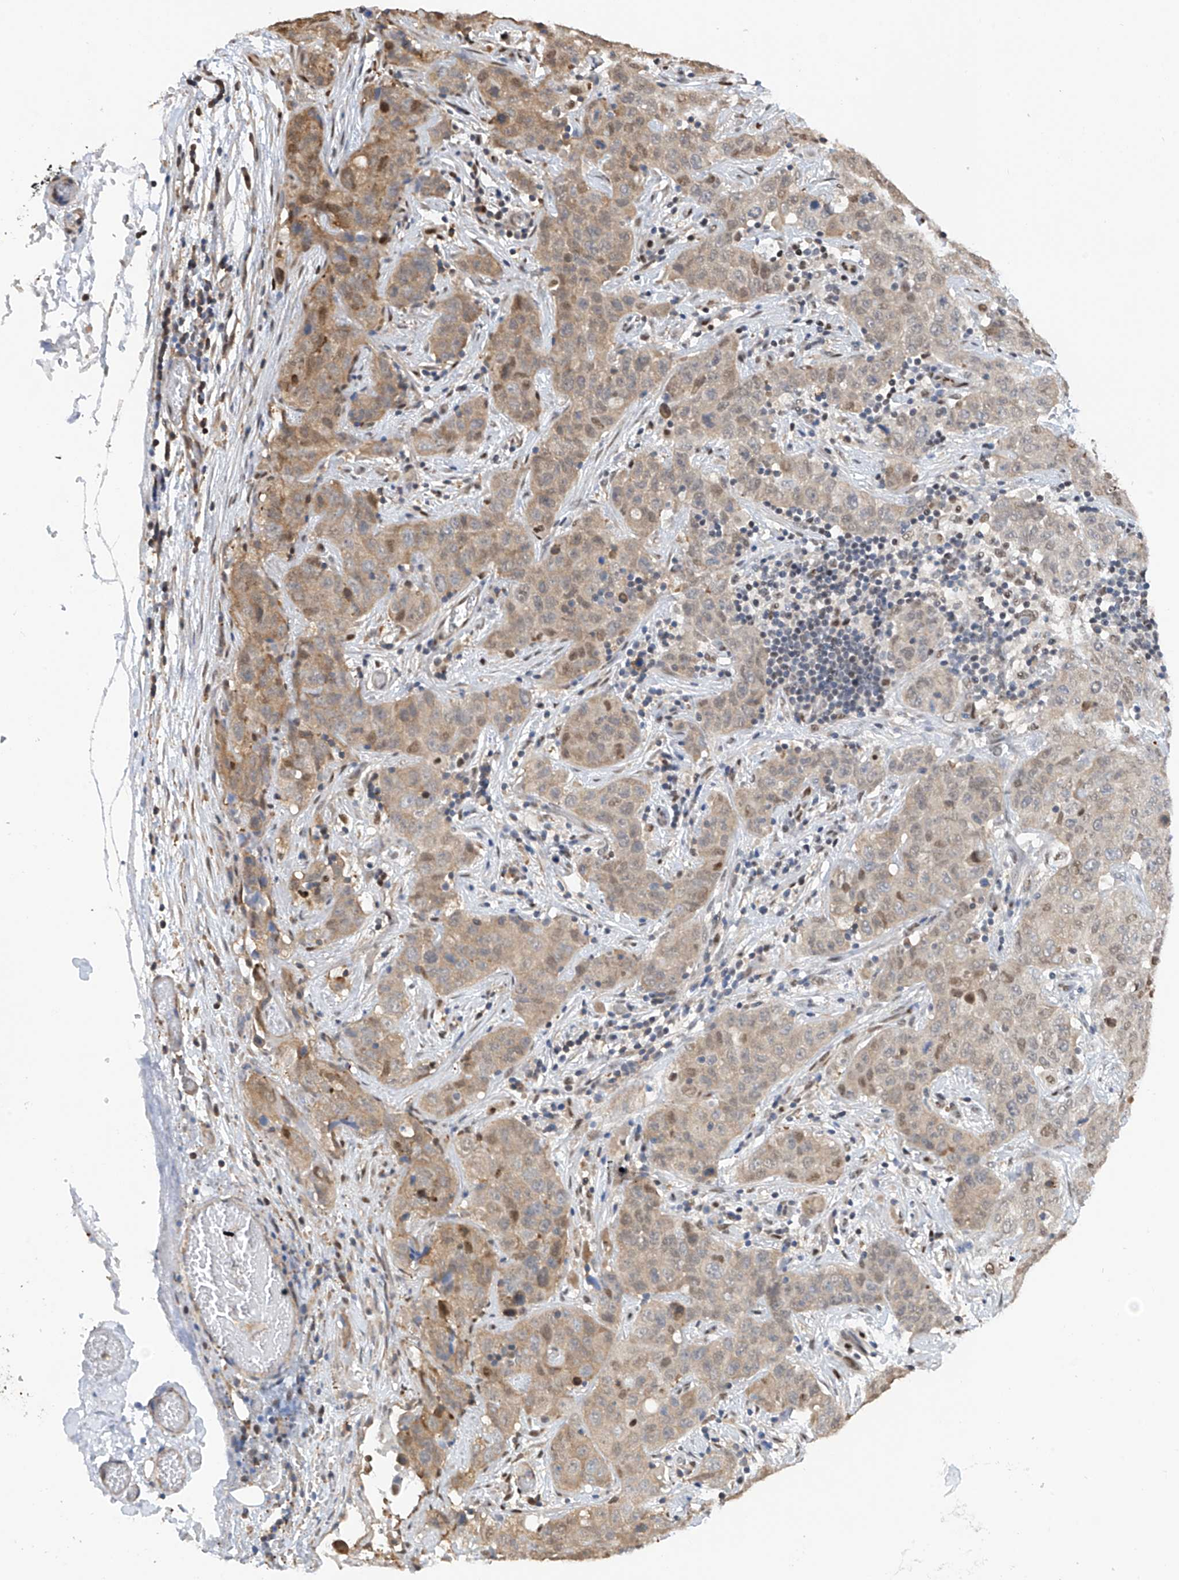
{"staining": {"intensity": "weak", "quantity": "<25%", "location": "cytoplasmic/membranous,nuclear"}, "tissue": "stomach cancer", "cell_type": "Tumor cells", "image_type": "cancer", "snomed": [{"axis": "morphology", "description": "Normal tissue, NOS"}, {"axis": "morphology", "description": "Adenocarcinoma, NOS"}, {"axis": "topography", "description": "Lymph node"}, {"axis": "topography", "description": "Stomach"}], "caption": "This is an immunohistochemistry (IHC) histopathology image of stomach adenocarcinoma. There is no staining in tumor cells.", "gene": "PMM1", "patient": {"sex": "male", "age": 48}}